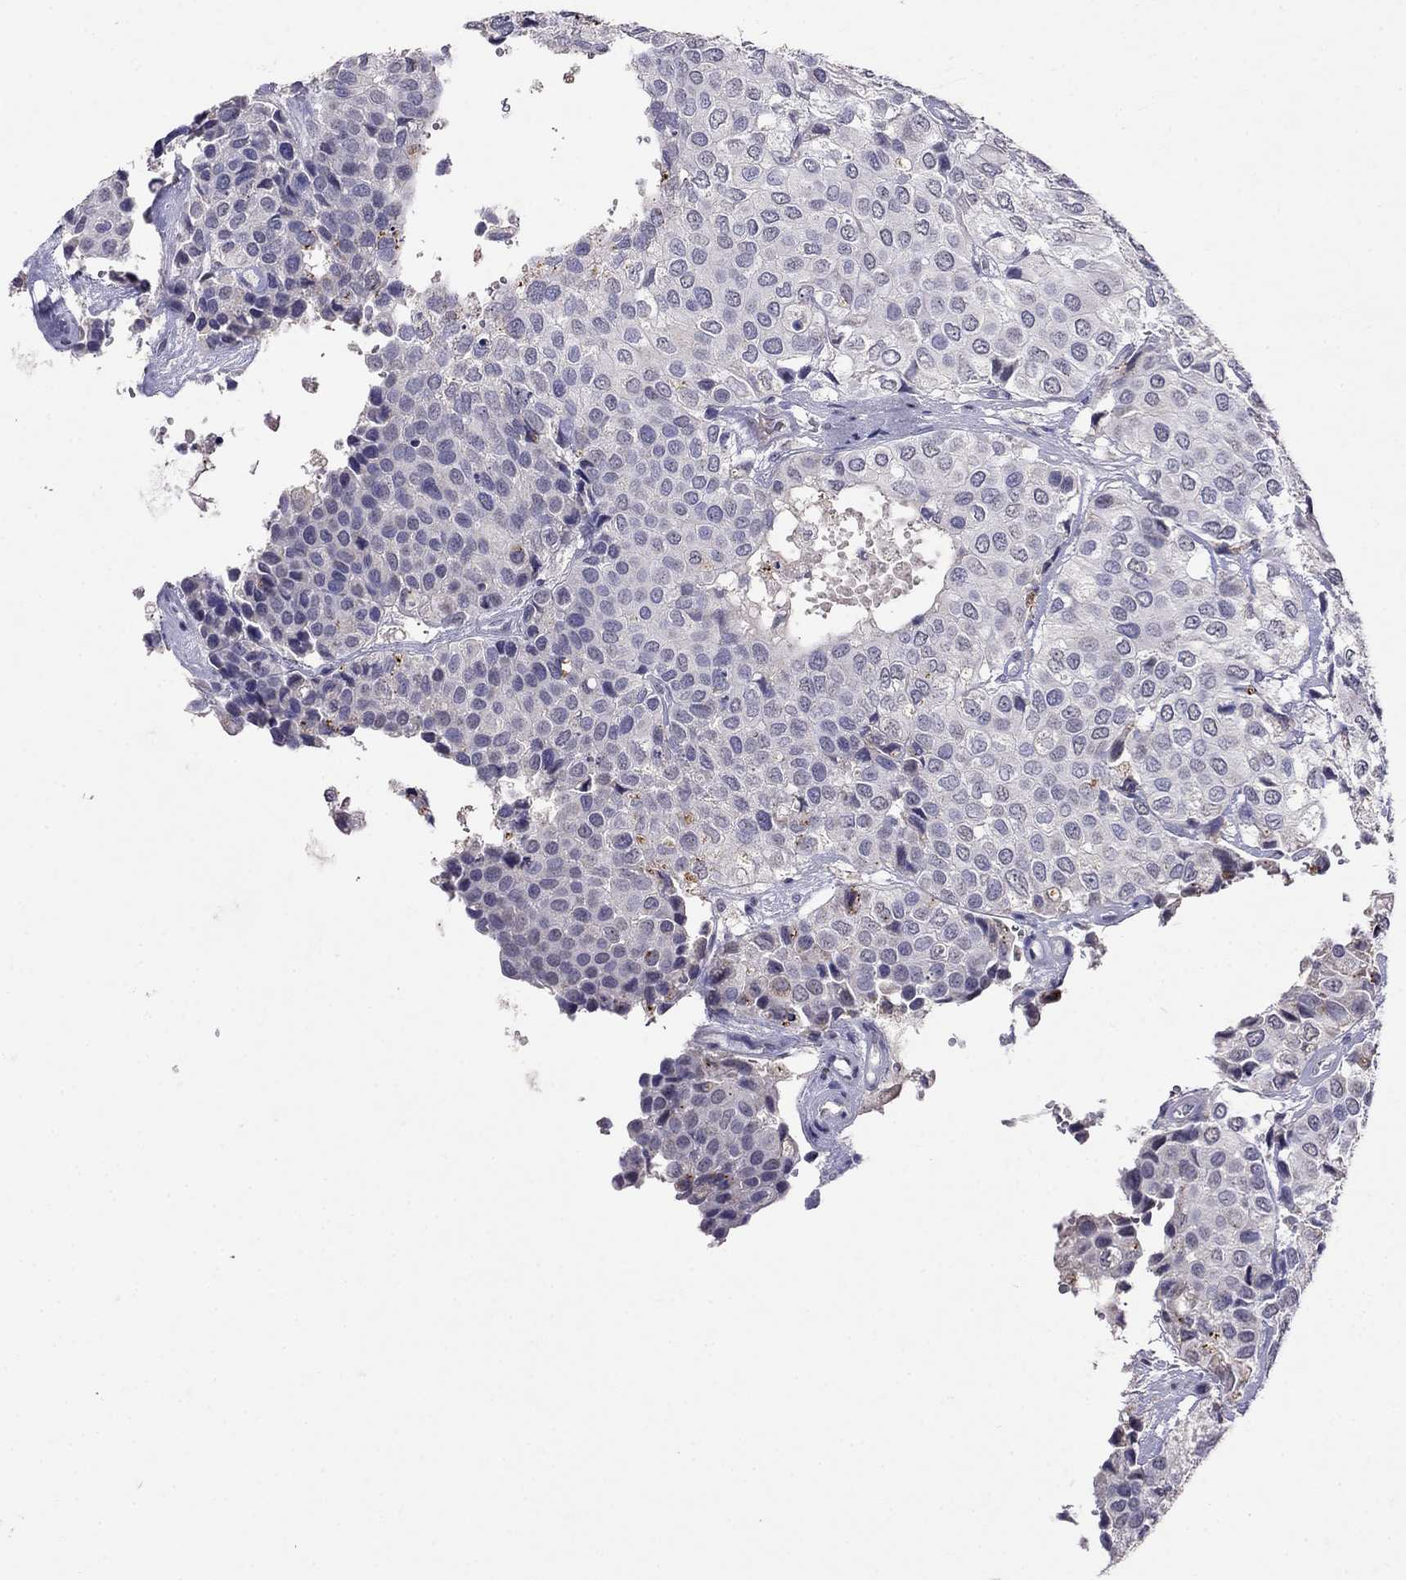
{"staining": {"intensity": "negative", "quantity": "none", "location": "none"}, "tissue": "urothelial cancer", "cell_type": "Tumor cells", "image_type": "cancer", "snomed": [{"axis": "morphology", "description": "Urothelial carcinoma, High grade"}, {"axis": "topography", "description": "Urinary bladder"}], "caption": "The immunohistochemistry photomicrograph has no significant expression in tumor cells of urothelial cancer tissue. The staining is performed using DAB brown chromogen with nuclei counter-stained in using hematoxylin.", "gene": "CD8B", "patient": {"sex": "male", "age": 73}}